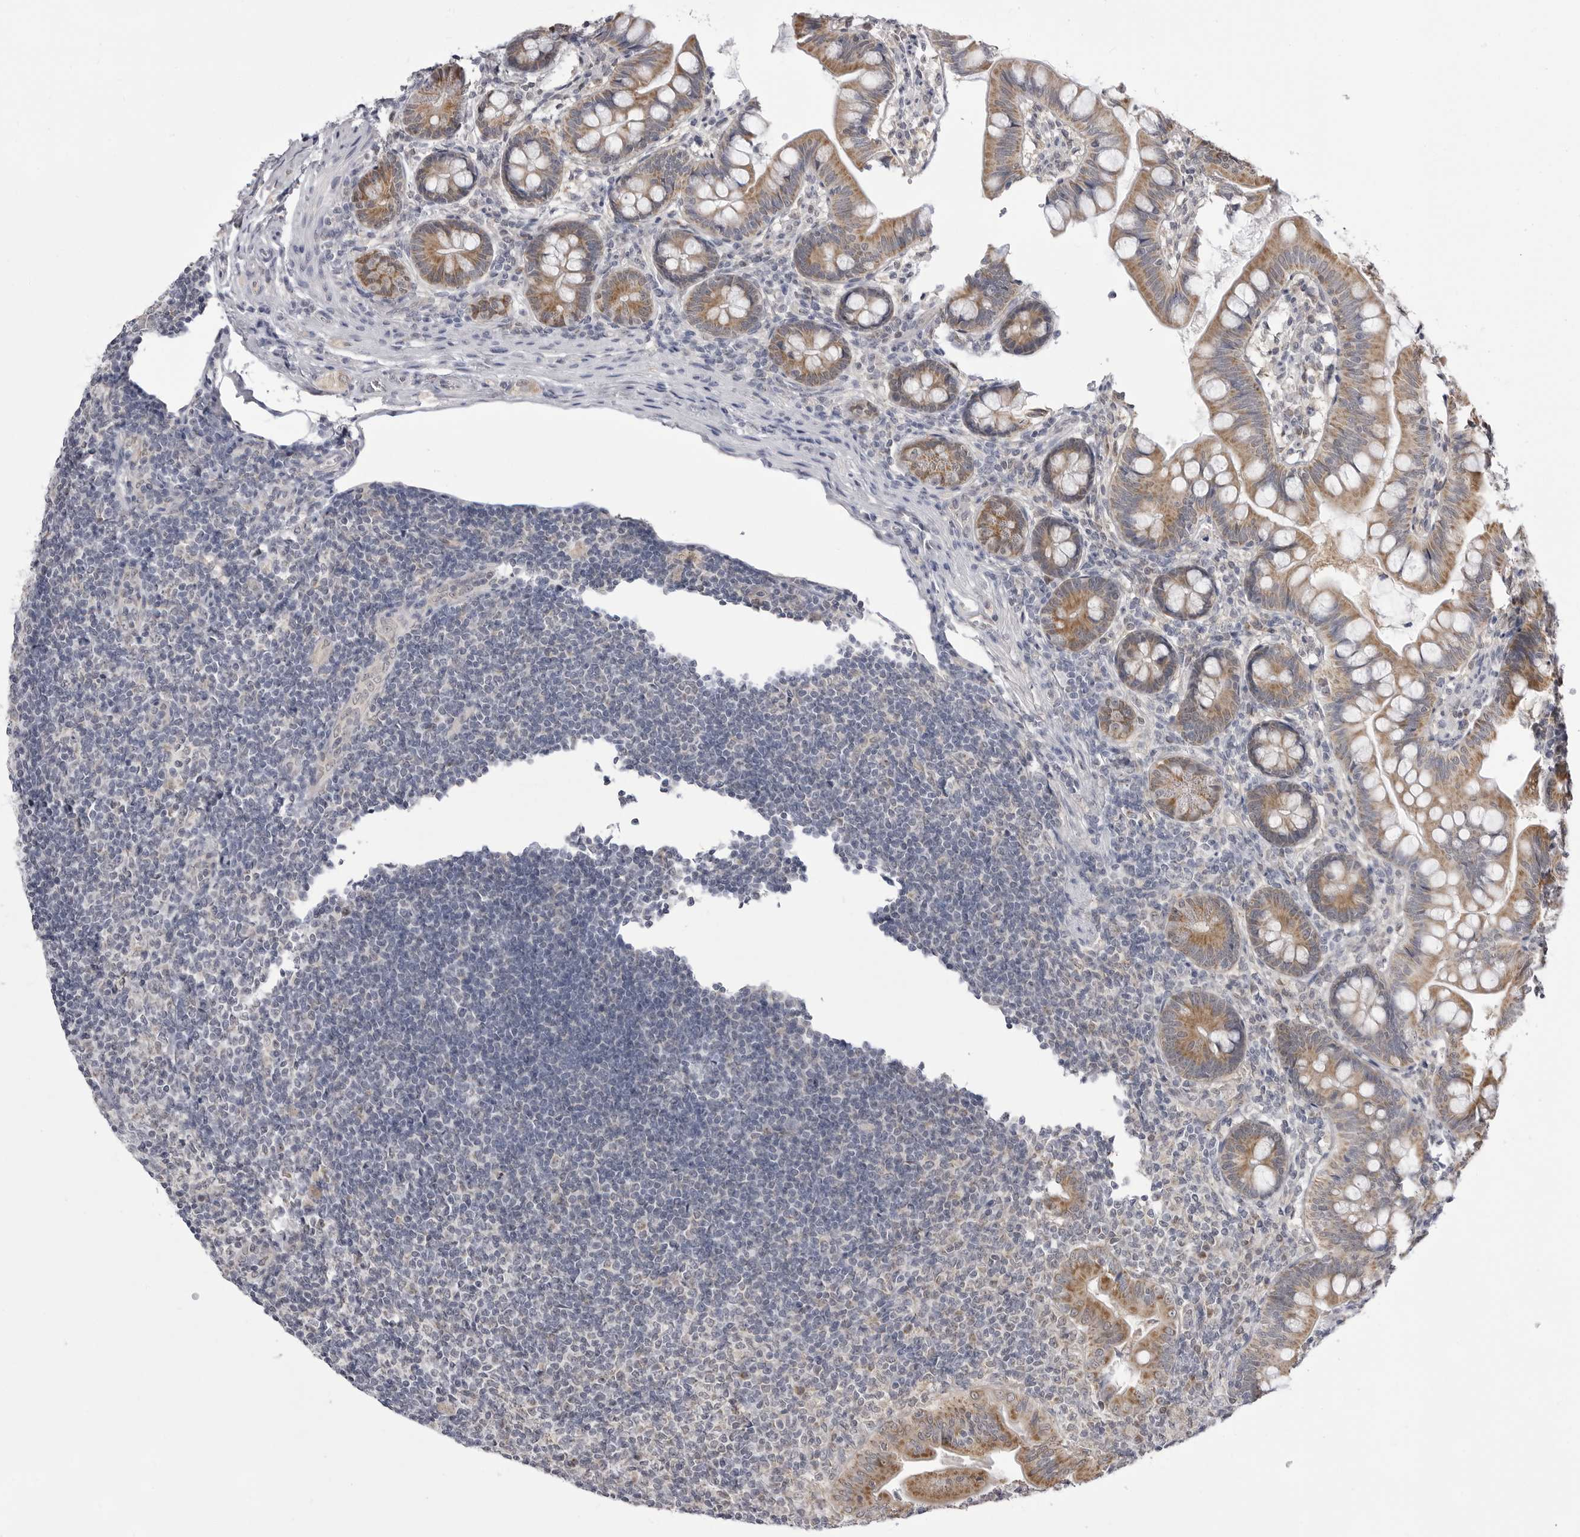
{"staining": {"intensity": "moderate", "quantity": ">75%", "location": "cytoplasmic/membranous"}, "tissue": "small intestine", "cell_type": "Glandular cells", "image_type": "normal", "snomed": [{"axis": "morphology", "description": "Normal tissue, NOS"}, {"axis": "topography", "description": "Small intestine"}], "caption": "Immunohistochemical staining of normal small intestine reveals medium levels of moderate cytoplasmic/membranous staining in about >75% of glandular cells. The protein of interest is stained brown, and the nuclei are stained in blue (DAB (3,3'-diaminobenzidine) IHC with brightfield microscopy, high magnification).", "gene": "FH", "patient": {"sex": "male", "age": 7}}